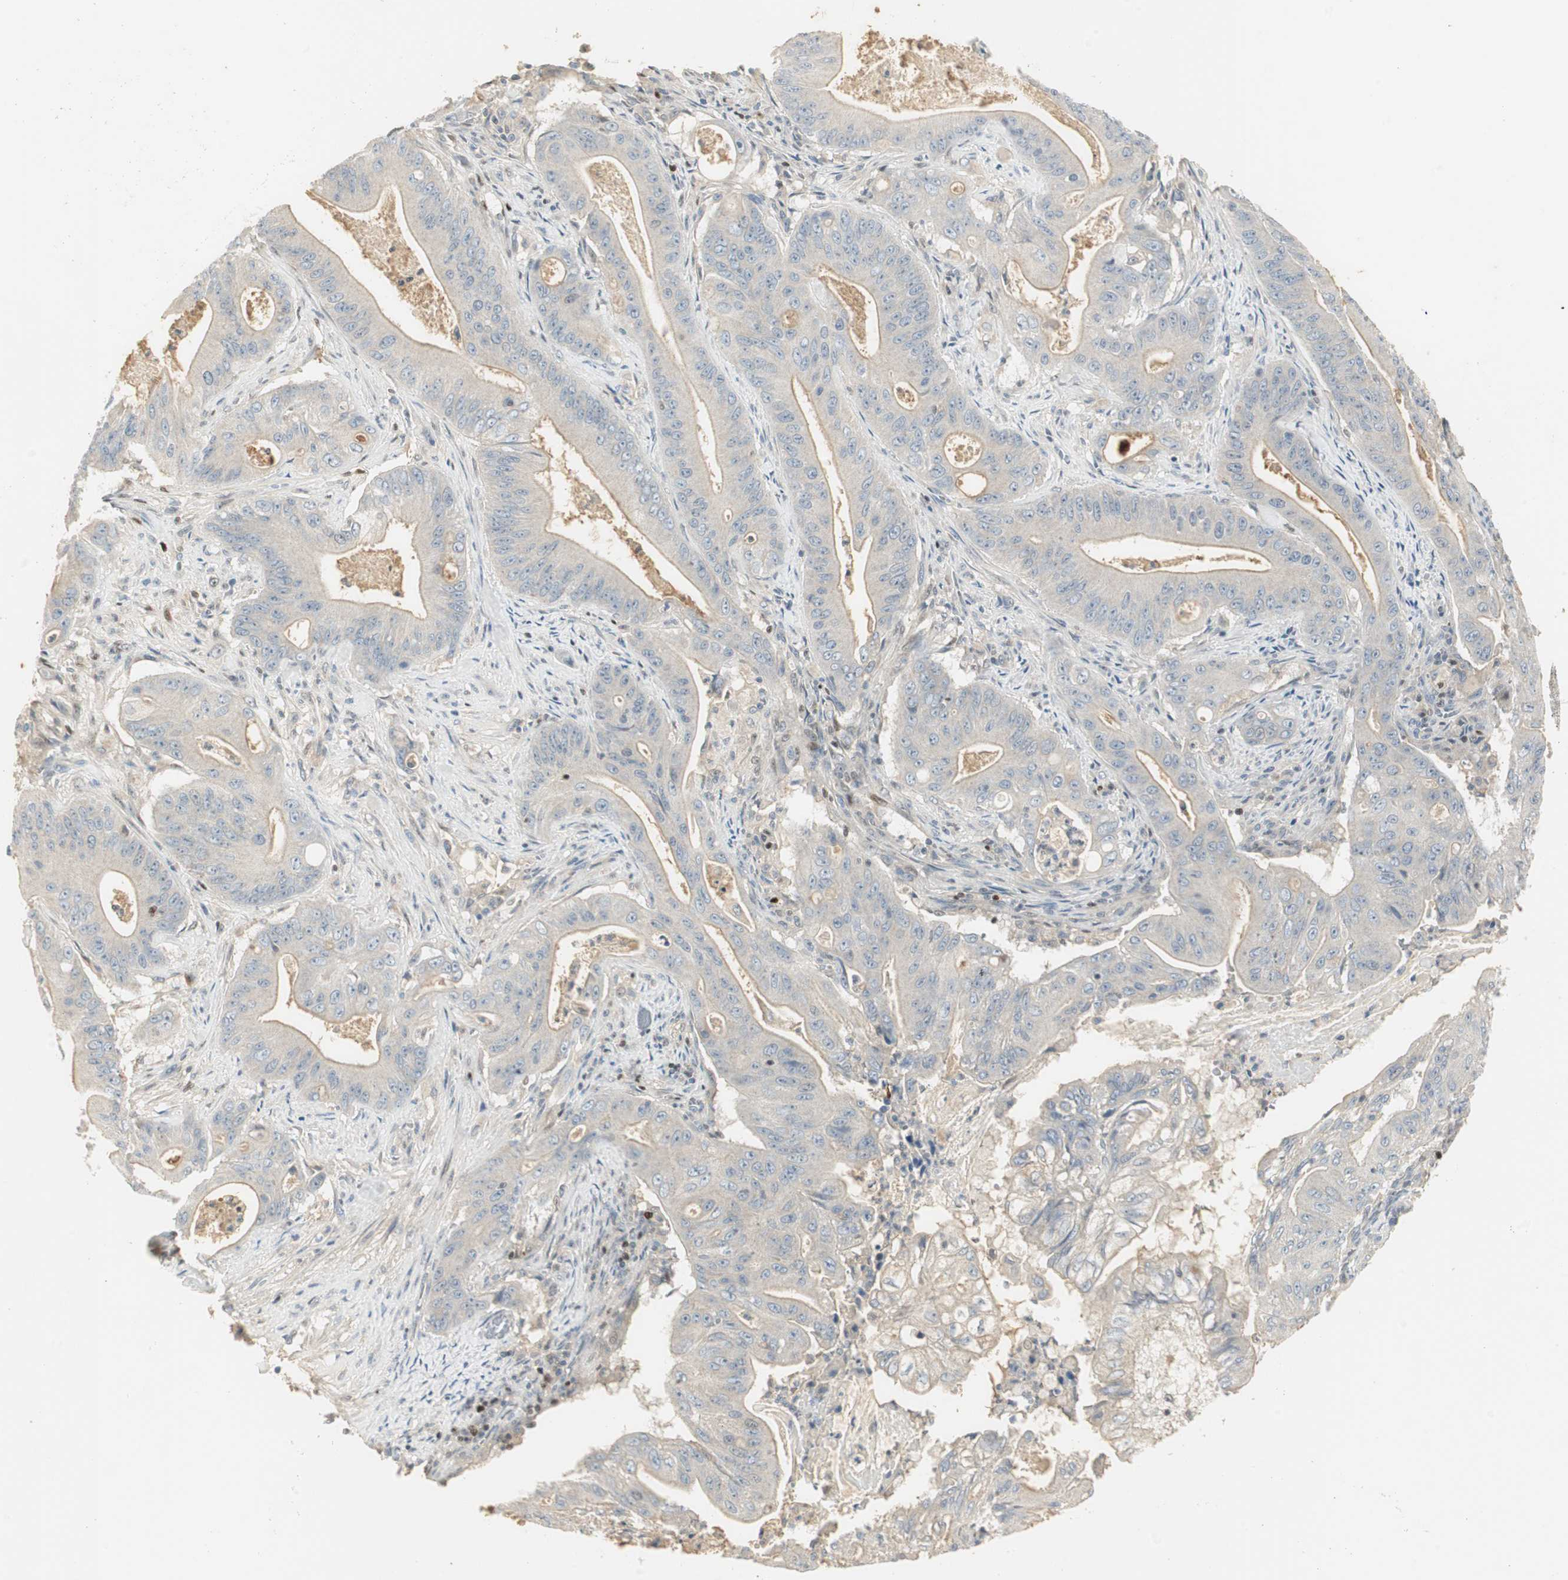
{"staining": {"intensity": "negative", "quantity": "none", "location": "none"}, "tissue": "pancreatic cancer", "cell_type": "Tumor cells", "image_type": "cancer", "snomed": [{"axis": "morphology", "description": "Normal tissue, NOS"}, {"axis": "topography", "description": "Lymph node"}], "caption": "Pancreatic cancer was stained to show a protein in brown. There is no significant staining in tumor cells.", "gene": "RUNX2", "patient": {"sex": "male", "age": 62}}